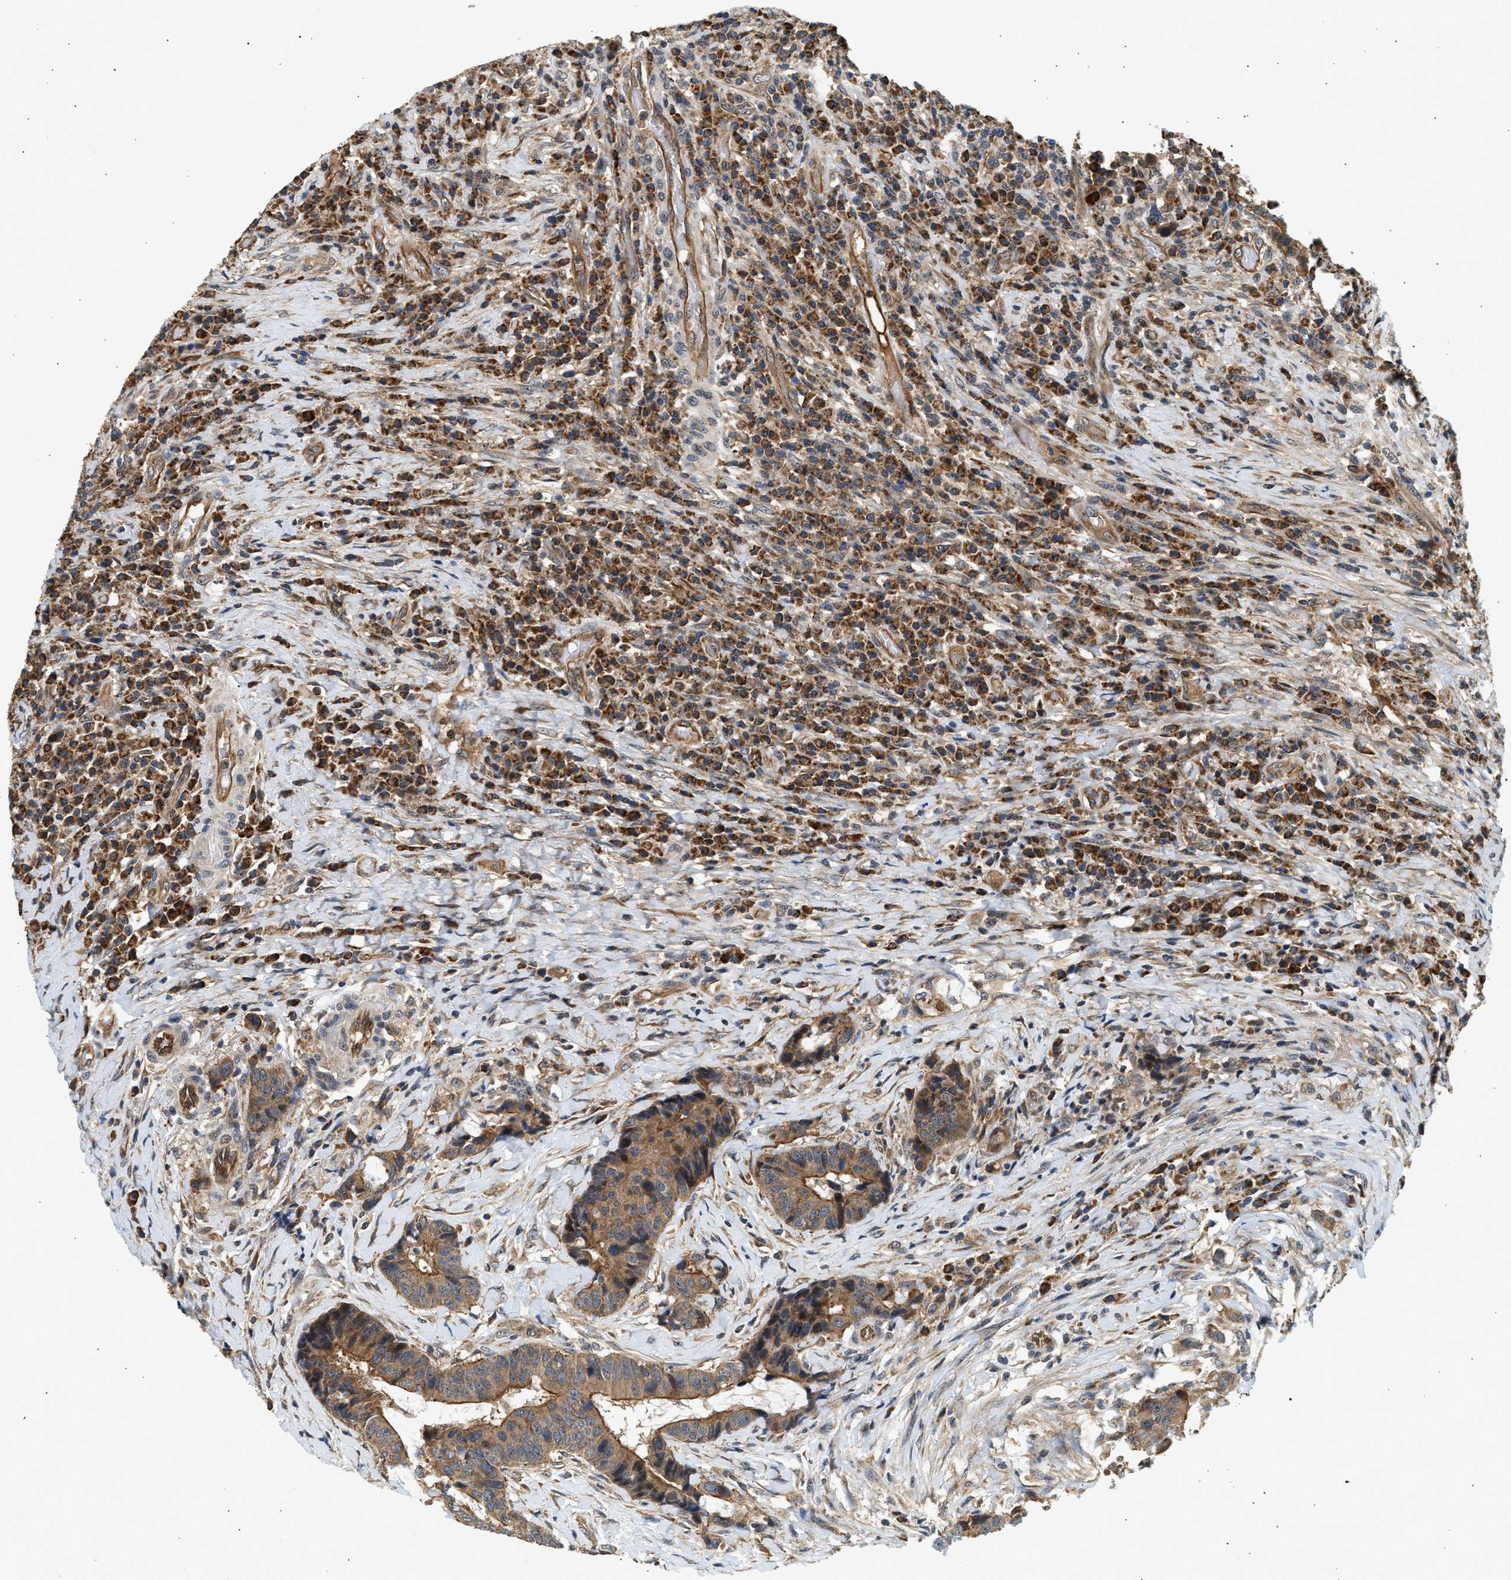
{"staining": {"intensity": "moderate", "quantity": ">75%", "location": "cytoplasmic/membranous"}, "tissue": "colorectal cancer", "cell_type": "Tumor cells", "image_type": "cancer", "snomed": [{"axis": "morphology", "description": "Adenocarcinoma, NOS"}, {"axis": "topography", "description": "Rectum"}, {"axis": "topography", "description": "Anal"}], "caption": "This image displays immunohistochemistry staining of human colorectal adenocarcinoma, with medium moderate cytoplasmic/membranous staining in approximately >75% of tumor cells.", "gene": "DUSP14", "patient": {"sex": "female", "age": 89}}